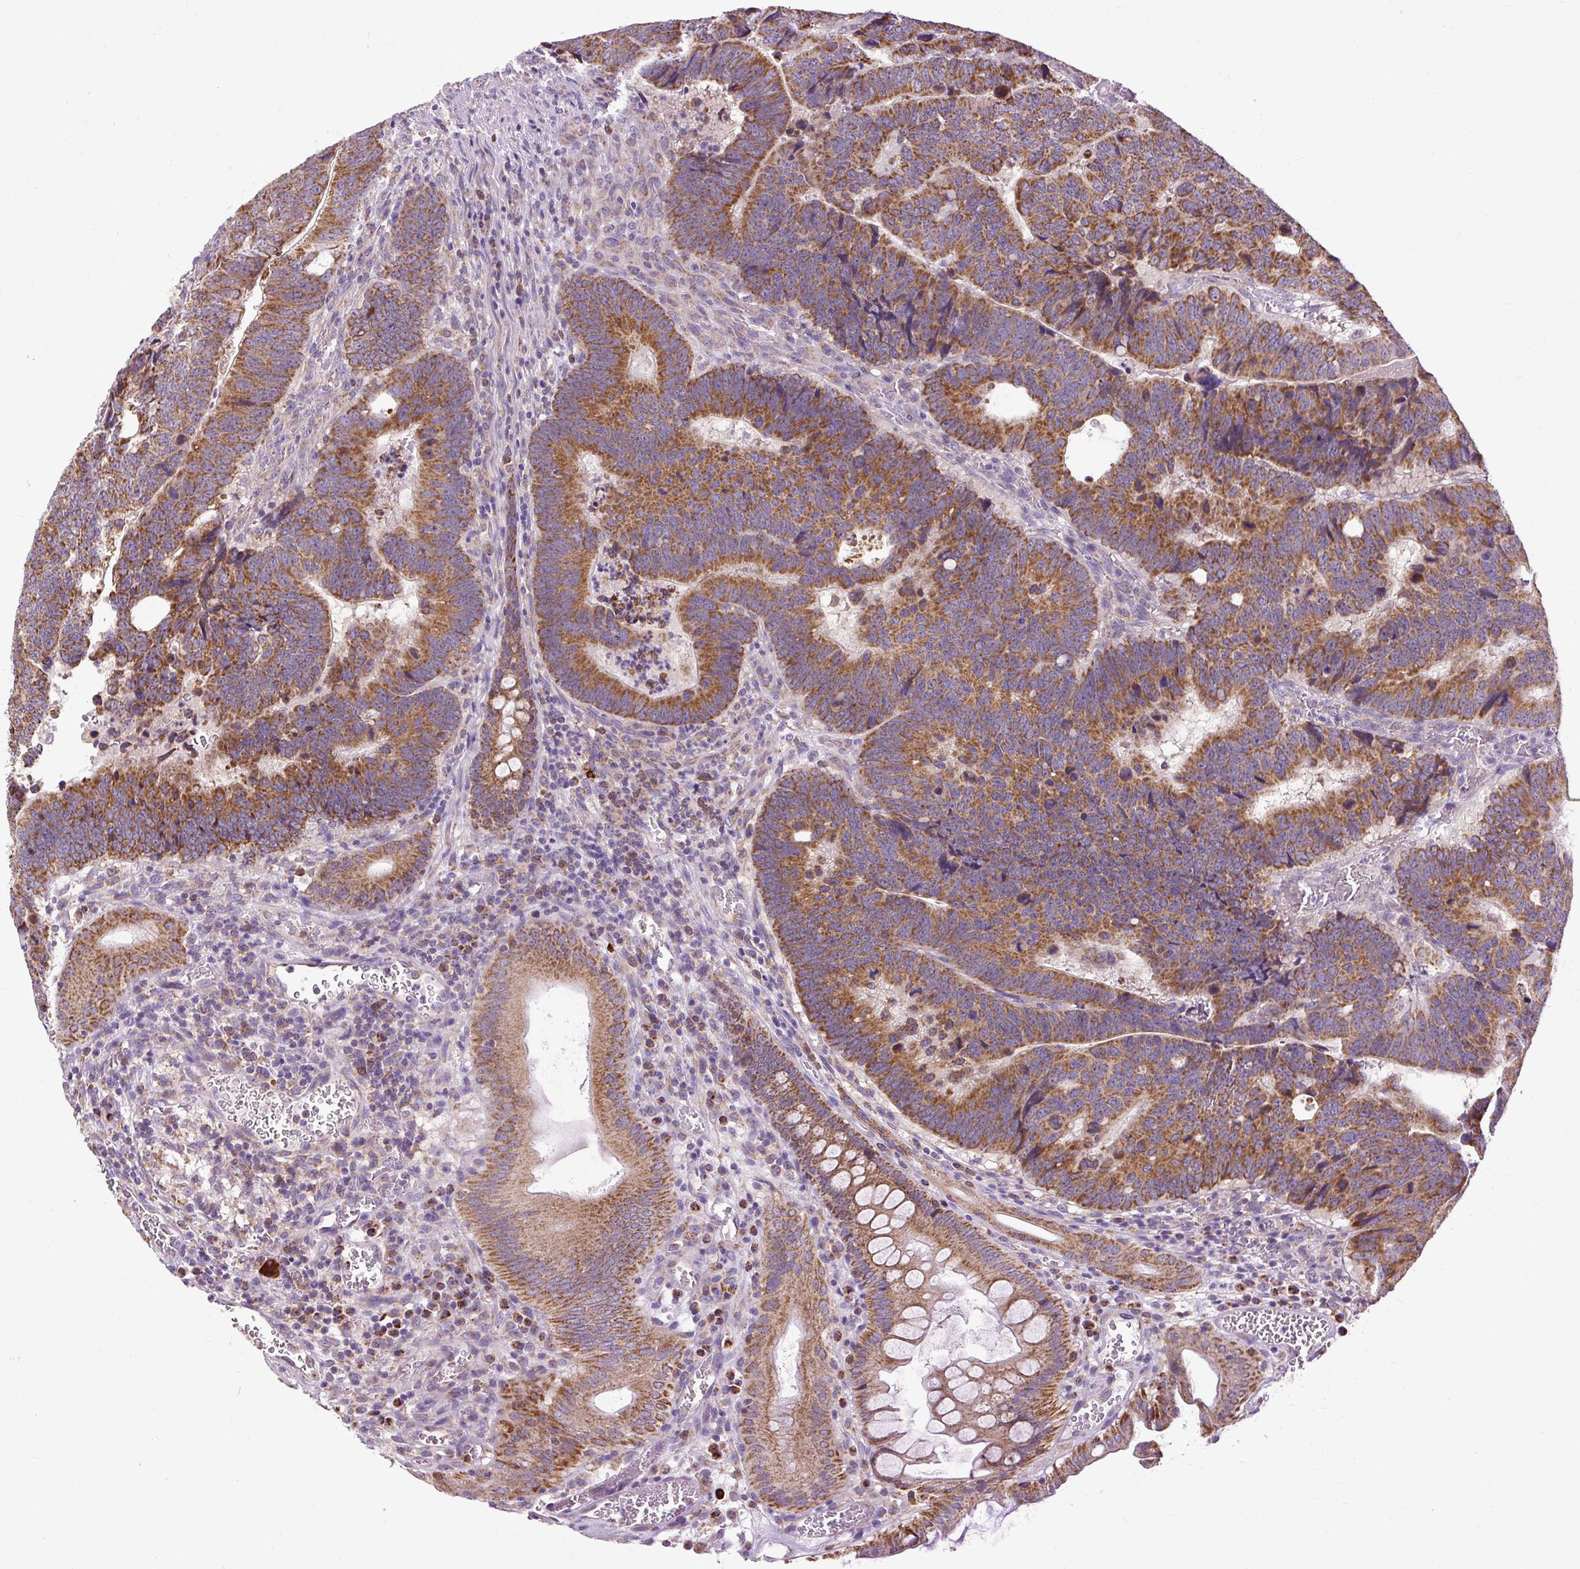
{"staining": {"intensity": "moderate", "quantity": ">75%", "location": "cytoplasmic/membranous"}, "tissue": "colorectal cancer", "cell_type": "Tumor cells", "image_type": "cancer", "snomed": [{"axis": "morphology", "description": "Adenocarcinoma, NOS"}, {"axis": "topography", "description": "Colon"}], "caption": "Adenocarcinoma (colorectal) stained with immunohistochemistry (IHC) reveals moderate cytoplasmic/membranous positivity in approximately >75% of tumor cells.", "gene": "TM2D3", "patient": {"sex": "male", "age": 62}}